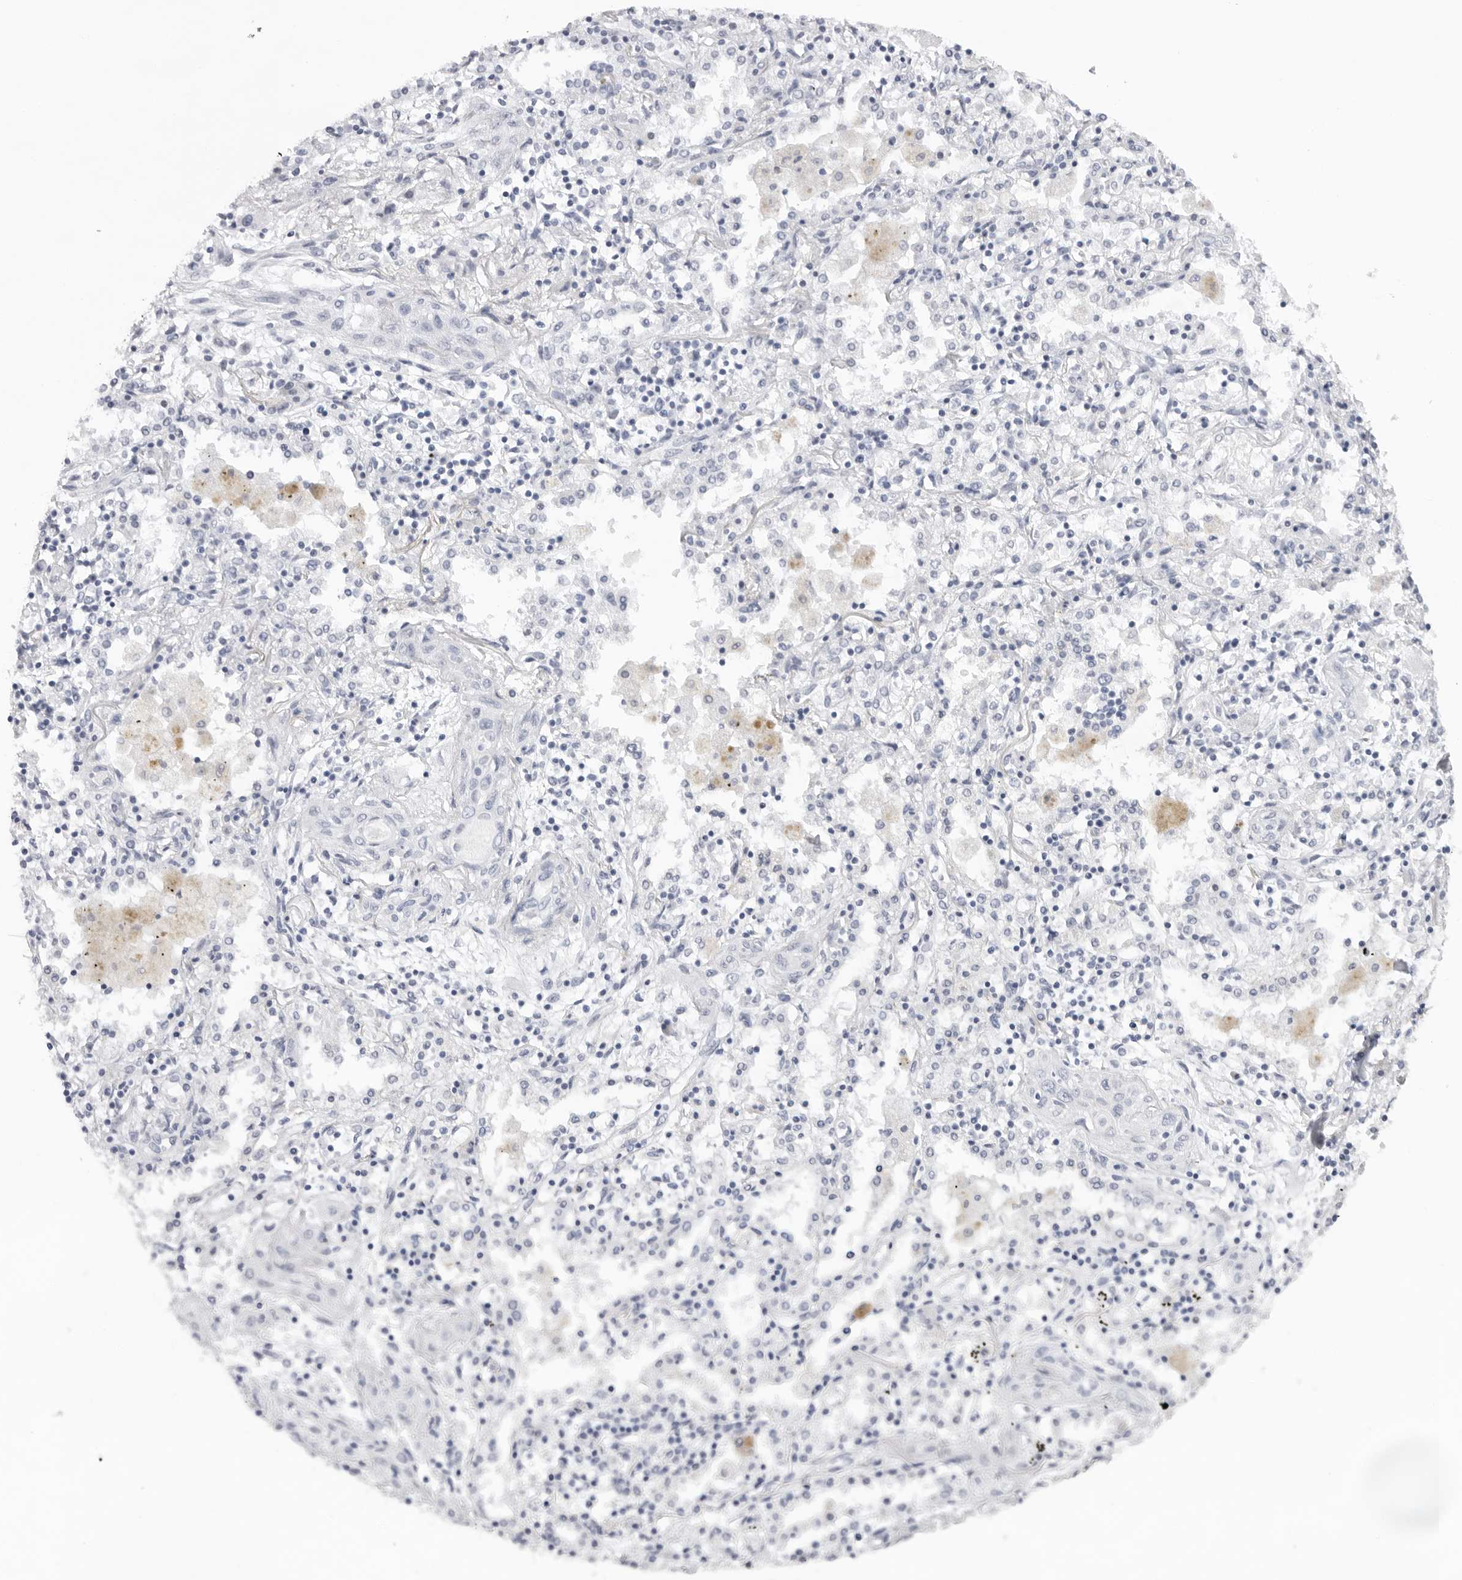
{"staining": {"intensity": "negative", "quantity": "none", "location": "none"}, "tissue": "lung cancer", "cell_type": "Tumor cells", "image_type": "cancer", "snomed": [{"axis": "morphology", "description": "Squamous cell carcinoma, NOS"}, {"axis": "topography", "description": "Lung"}], "caption": "Lung cancer (squamous cell carcinoma) was stained to show a protein in brown. There is no significant expression in tumor cells.", "gene": "KLK12", "patient": {"sex": "female", "age": 47}}